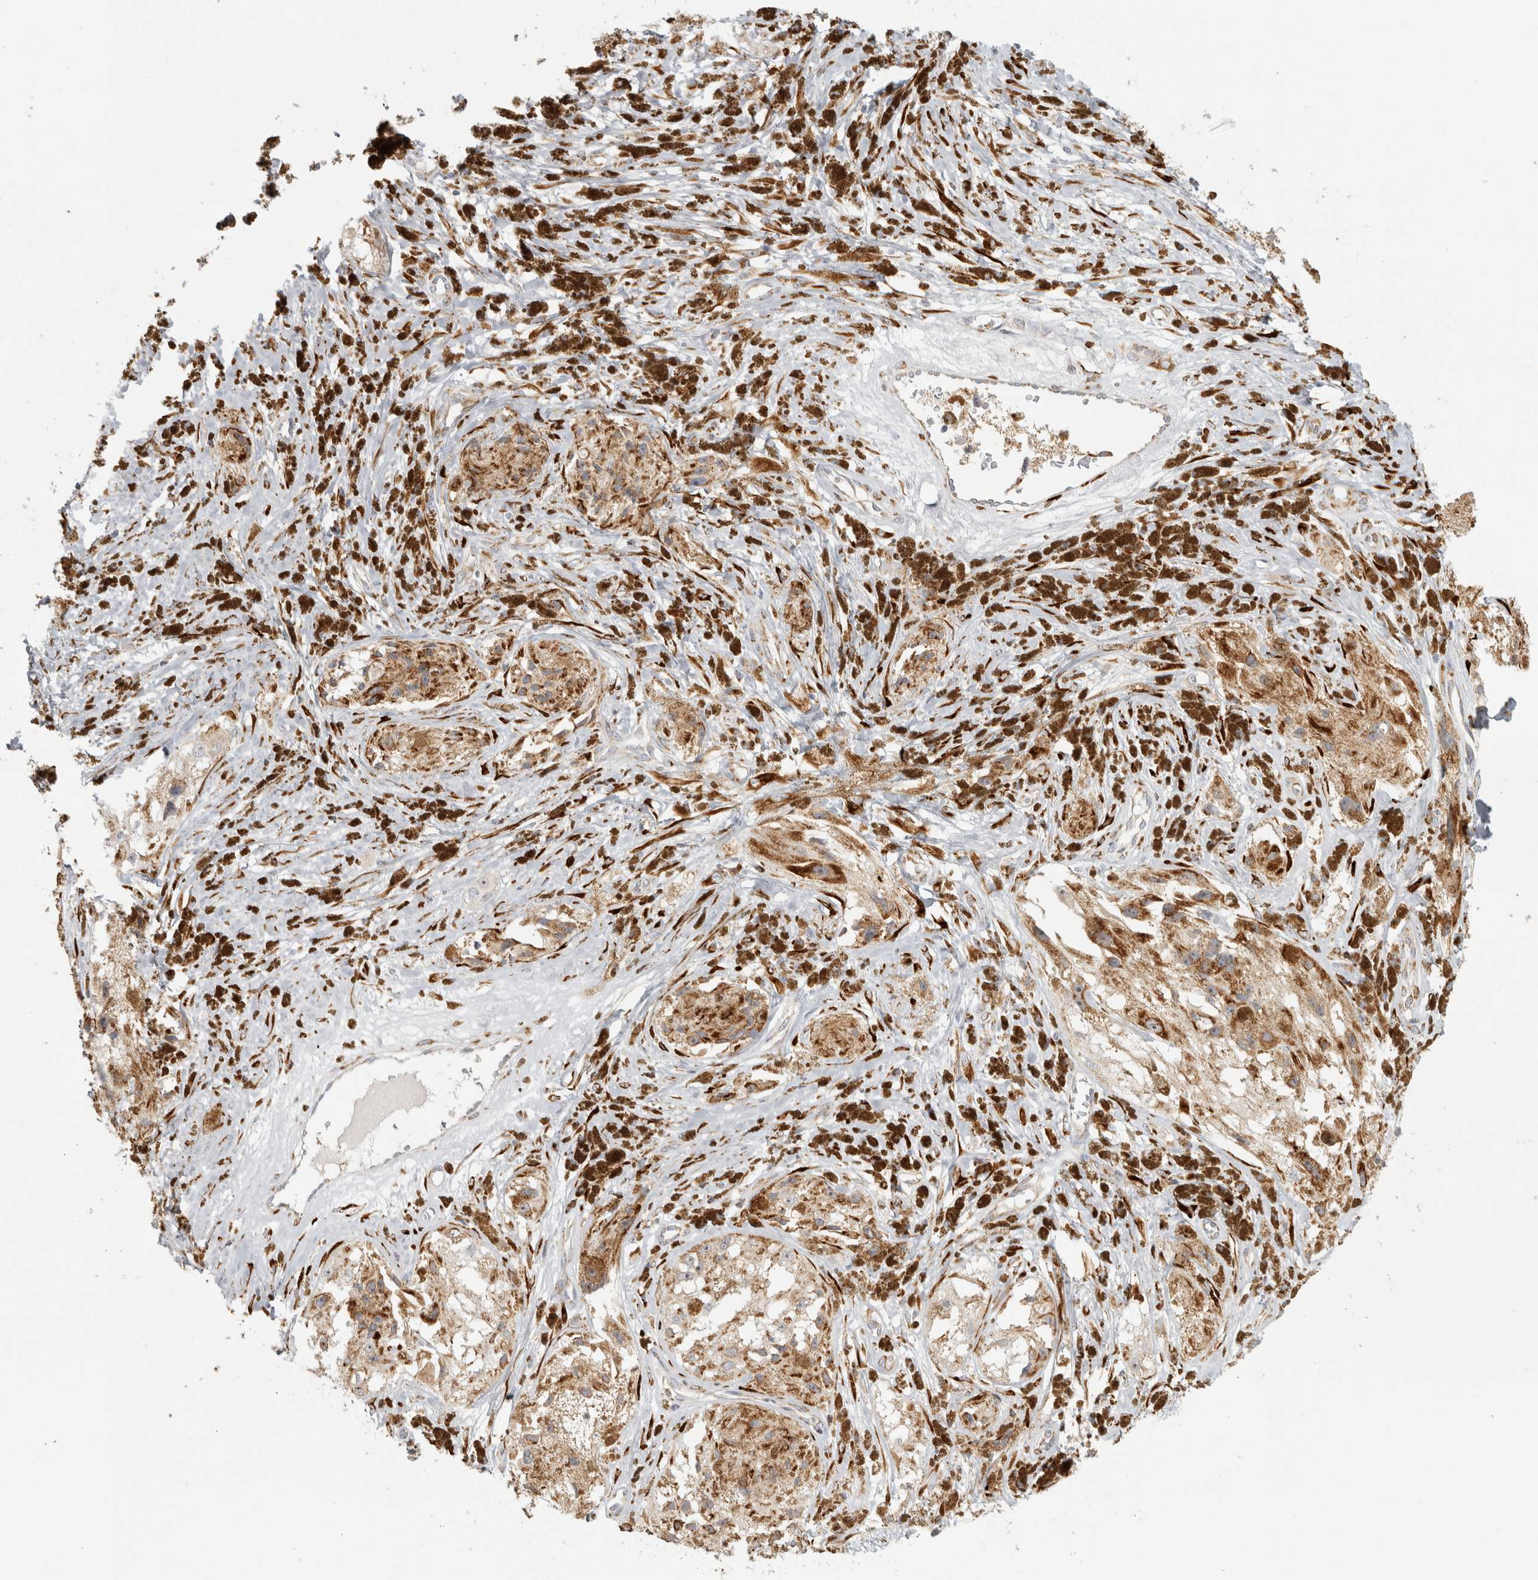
{"staining": {"intensity": "moderate", "quantity": "25%-75%", "location": "cytoplasmic/membranous"}, "tissue": "melanoma", "cell_type": "Tumor cells", "image_type": "cancer", "snomed": [{"axis": "morphology", "description": "Malignant melanoma, NOS"}, {"axis": "topography", "description": "Skin"}], "caption": "Immunohistochemistry photomicrograph of malignant melanoma stained for a protein (brown), which reveals medium levels of moderate cytoplasmic/membranous staining in about 25%-75% of tumor cells.", "gene": "OSTN", "patient": {"sex": "male", "age": 88}}